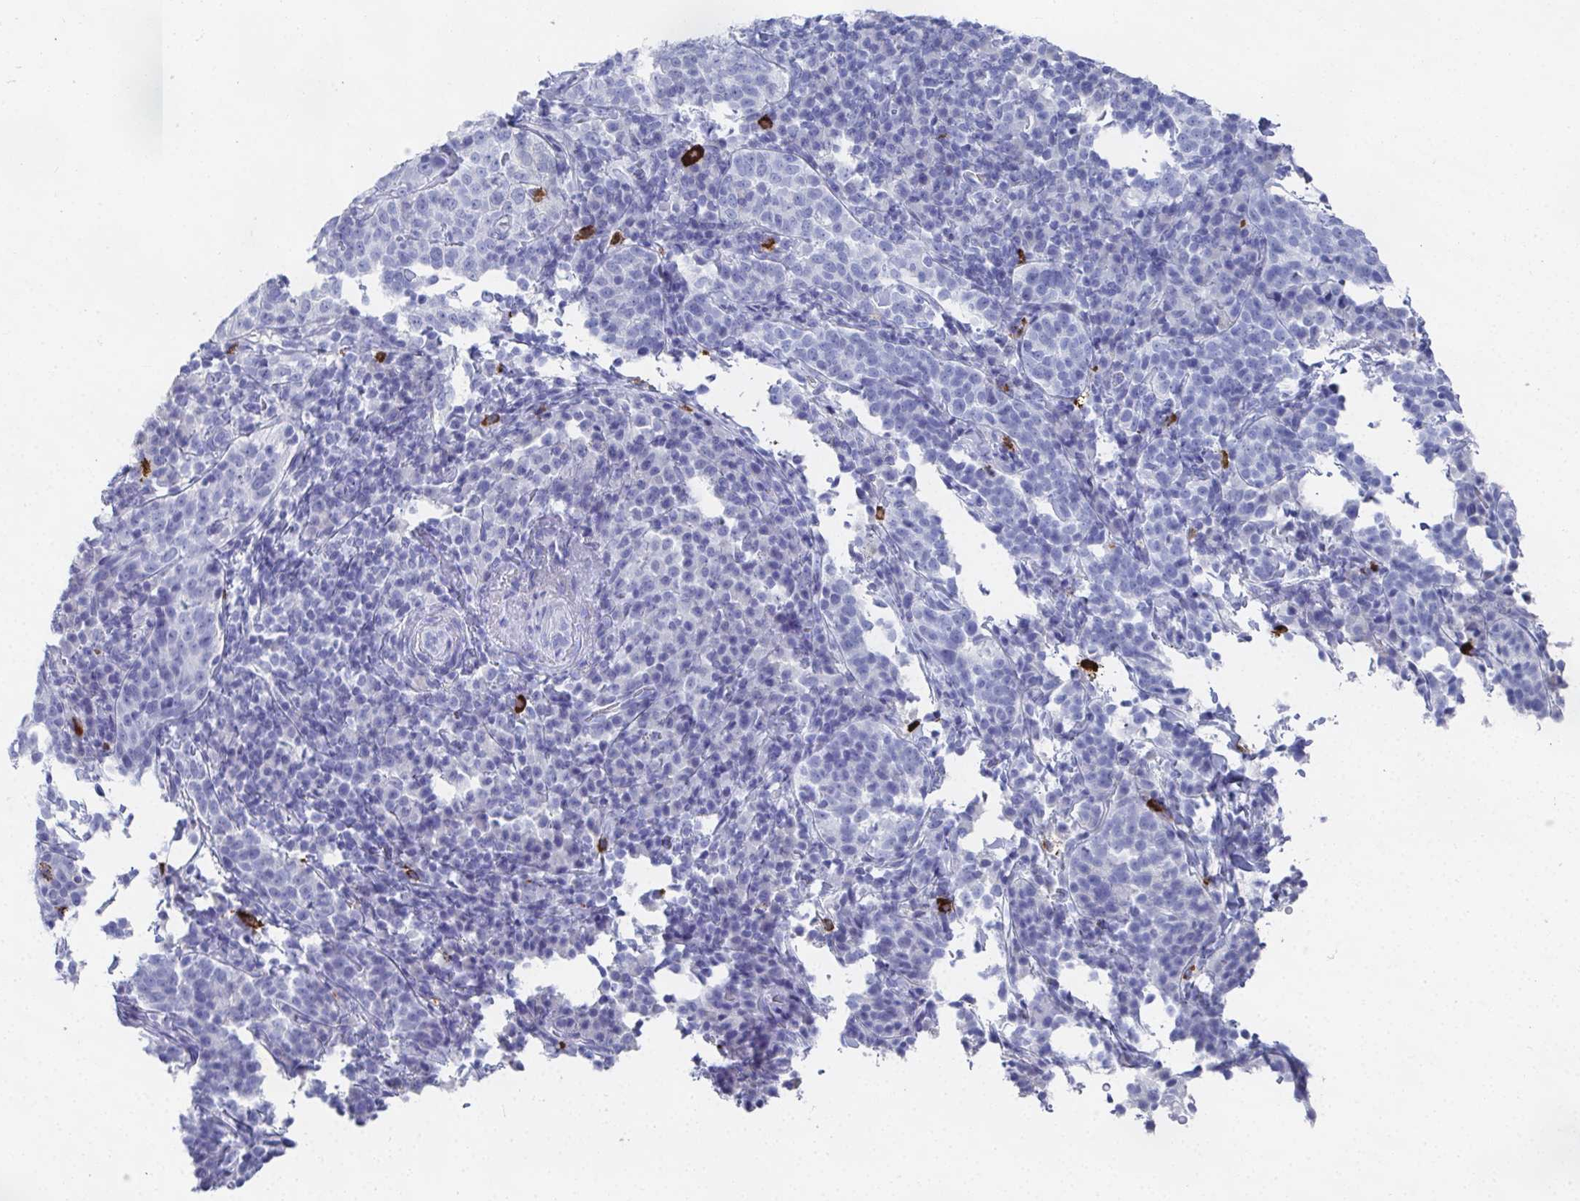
{"staining": {"intensity": "negative", "quantity": "none", "location": "none"}, "tissue": "cervical cancer", "cell_type": "Tumor cells", "image_type": "cancer", "snomed": [{"axis": "morphology", "description": "Squamous cell carcinoma, NOS"}, {"axis": "topography", "description": "Cervix"}], "caption": "This is an immunohistochemistry (IHC) photomicrograph of human cervical cancer (squamous cell carcinoma). There is no expression in tumor cells.", "gene": "GRIA1", "patient": {"sex": "female", "age": 75}}